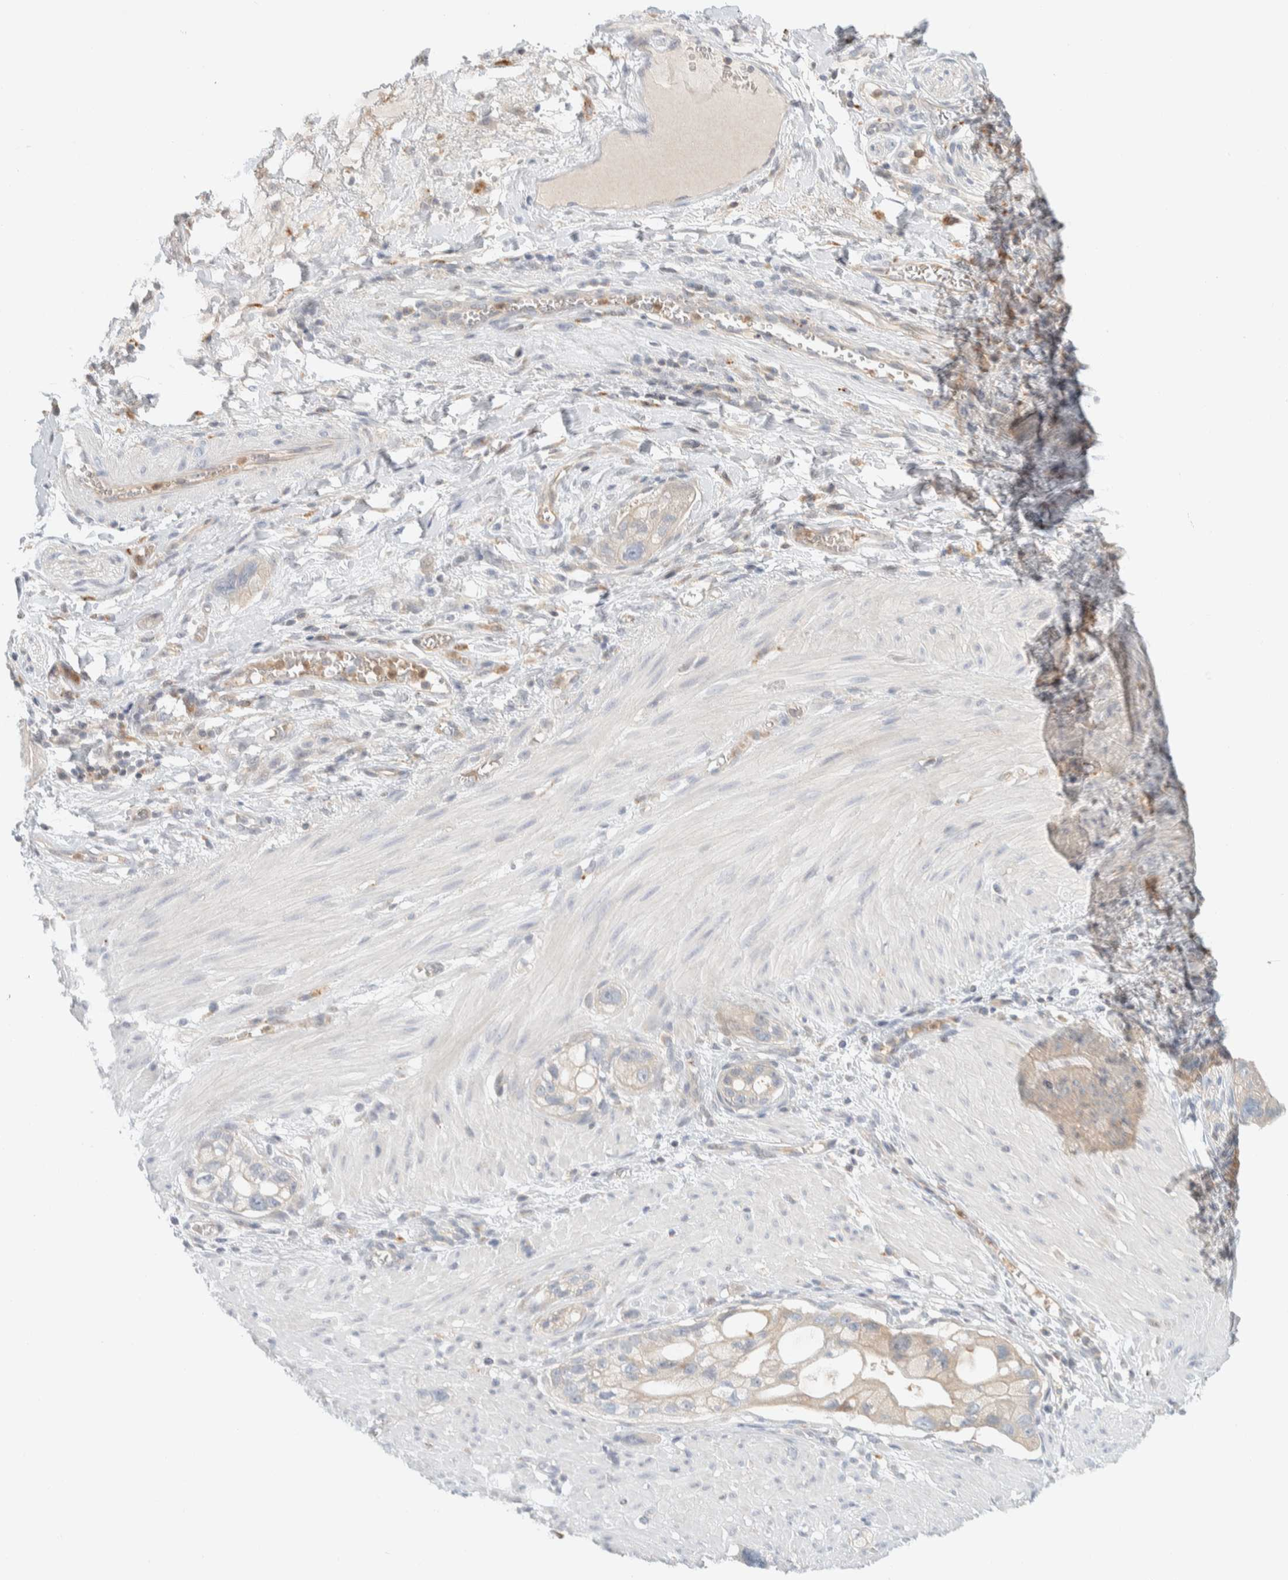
{"staining": {"intensity": "weak", "quantity": ">75%", "location": "cytoplasmic/membranous"}, "tissue": "stomach cancer", "cell_type": "Tumor cells", "image_type": "cancer", "snomed": [{"axis": "morphology", "description": "Adenocarcinoma, NOS"}, {"axis": "topography", "description": "Stomach"}, {"axis": "topography", "description": "Stomach, lower"}], "caption": "Immunohistochemical staining of stomach adenocarcinoma reveals low levels of weak cytoplasmic/membranous staining in approximately >75% of tumor cells.", "gene": "GCLM", "patient": {"sex": "female", "age": 48}}